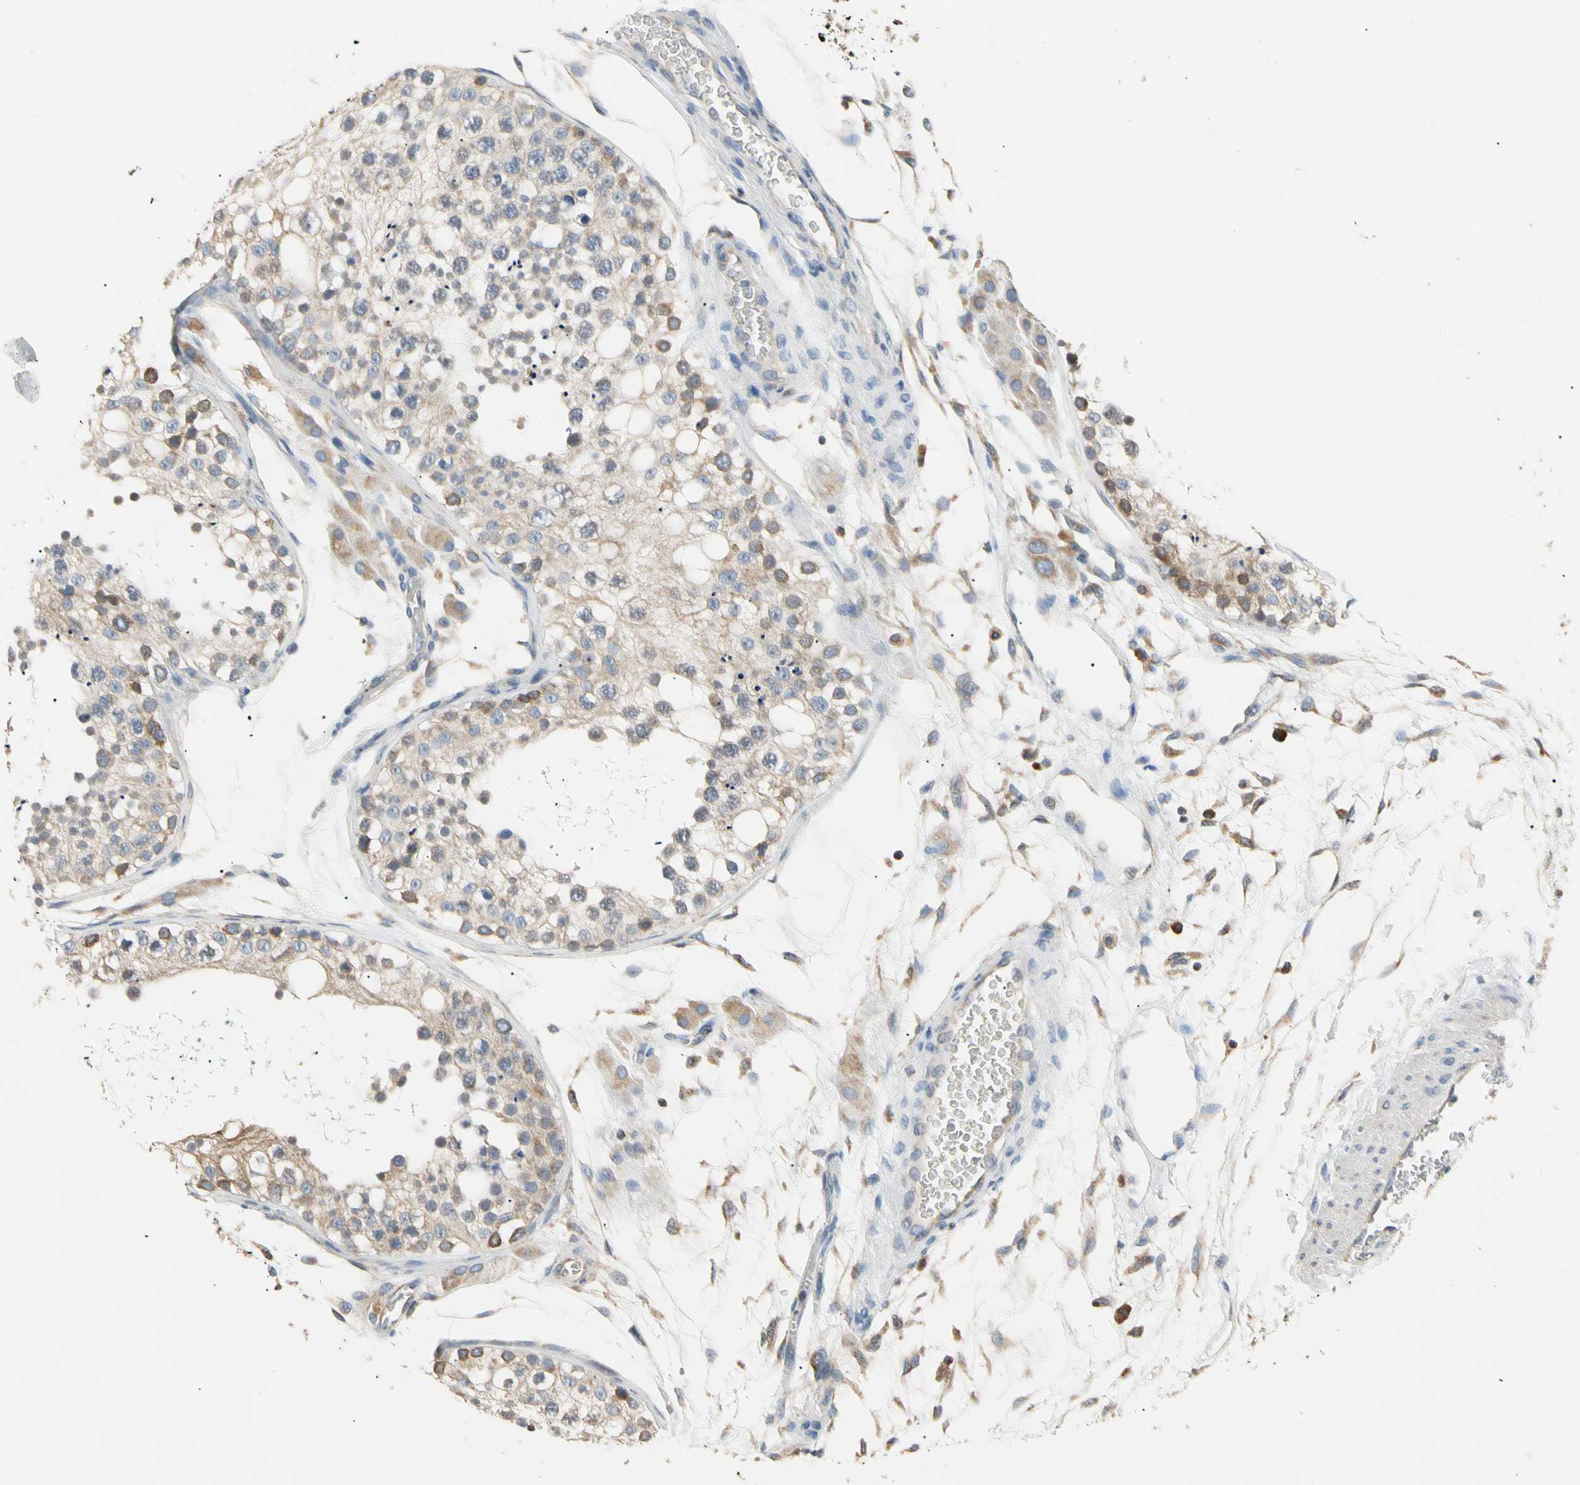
{"staining": {"intensity": "weak", "quantity": ">75%", "location": "cytoplasmic/membranous"}, "tissue": "testis", "cell_type": "Cells in seminiferous ducts", "image_type": "normal", "snomed": [{"axis": "morphology", "description": "Normal tissue, NOS"}, {"axis": "topography", "description": "Testis"}], "caption": "Immunohistochemical staining of benign testis displays low levels of weak cytoplasmic/membranous positivity in approximately >75% of cells in seminiferous ducts.", "gene": "PLGRKT", "patient": {"sex": "male", "age": 26}}